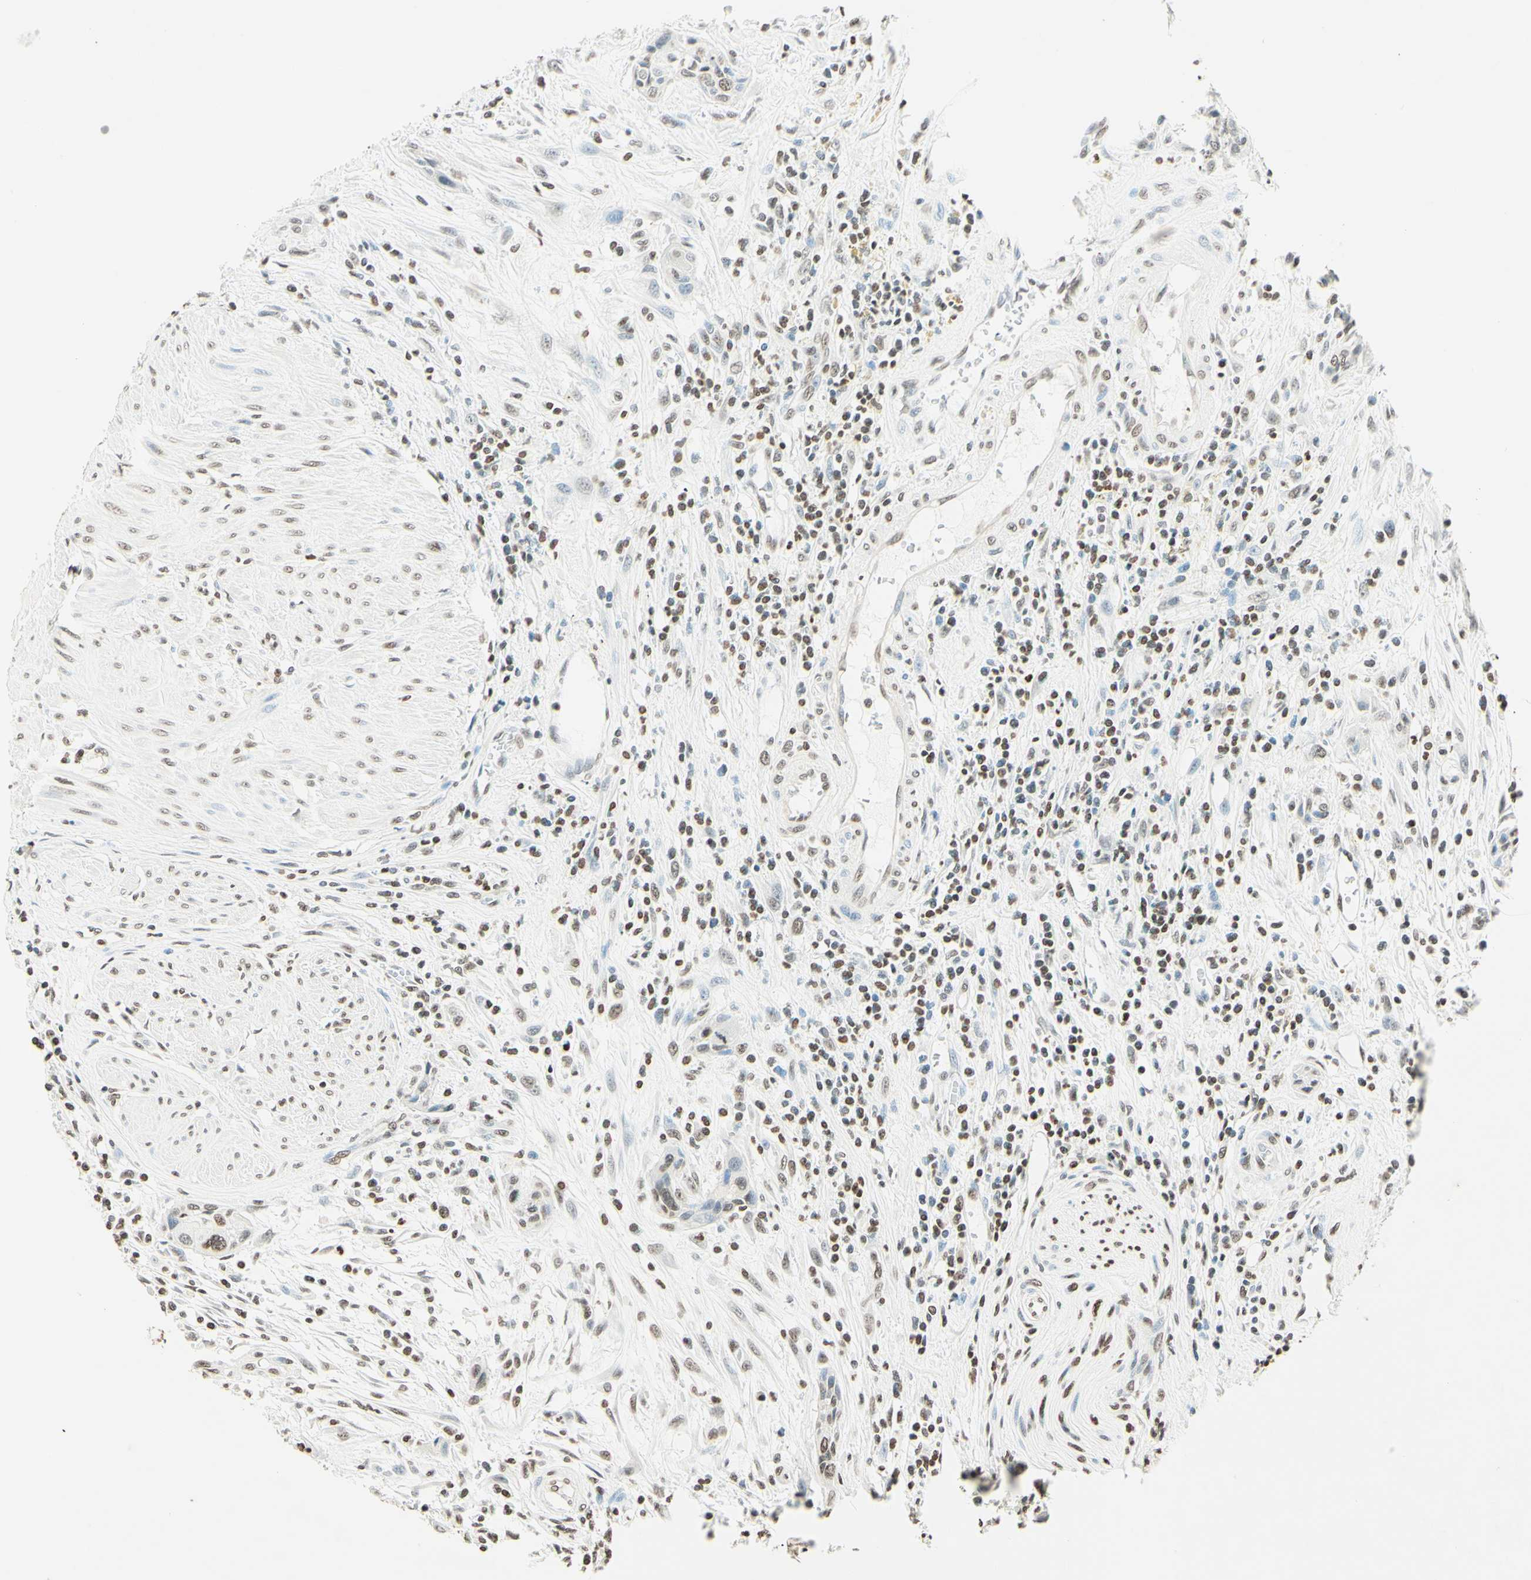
{"staining": {"intensity": "moderate", "quantity": "25%-75%", "location": "nuclear"}, "tissue": "urothelial cancer", "cell_type": "Tumor cells", "image_type": "cancer", "snomed": [{"axis": "morphology", "description": "Urothelial carcinoma, High grade"}, {"axis": "topography", "description": "Urinary bladder"}], "caption": "This is an image of IHC staining of urothelial carcinoma (high-grade), which shows moderate staining in the nuclear of tumor cells.", "gene": "MSH2", "patient": {"sex": "male", "age": 35}}